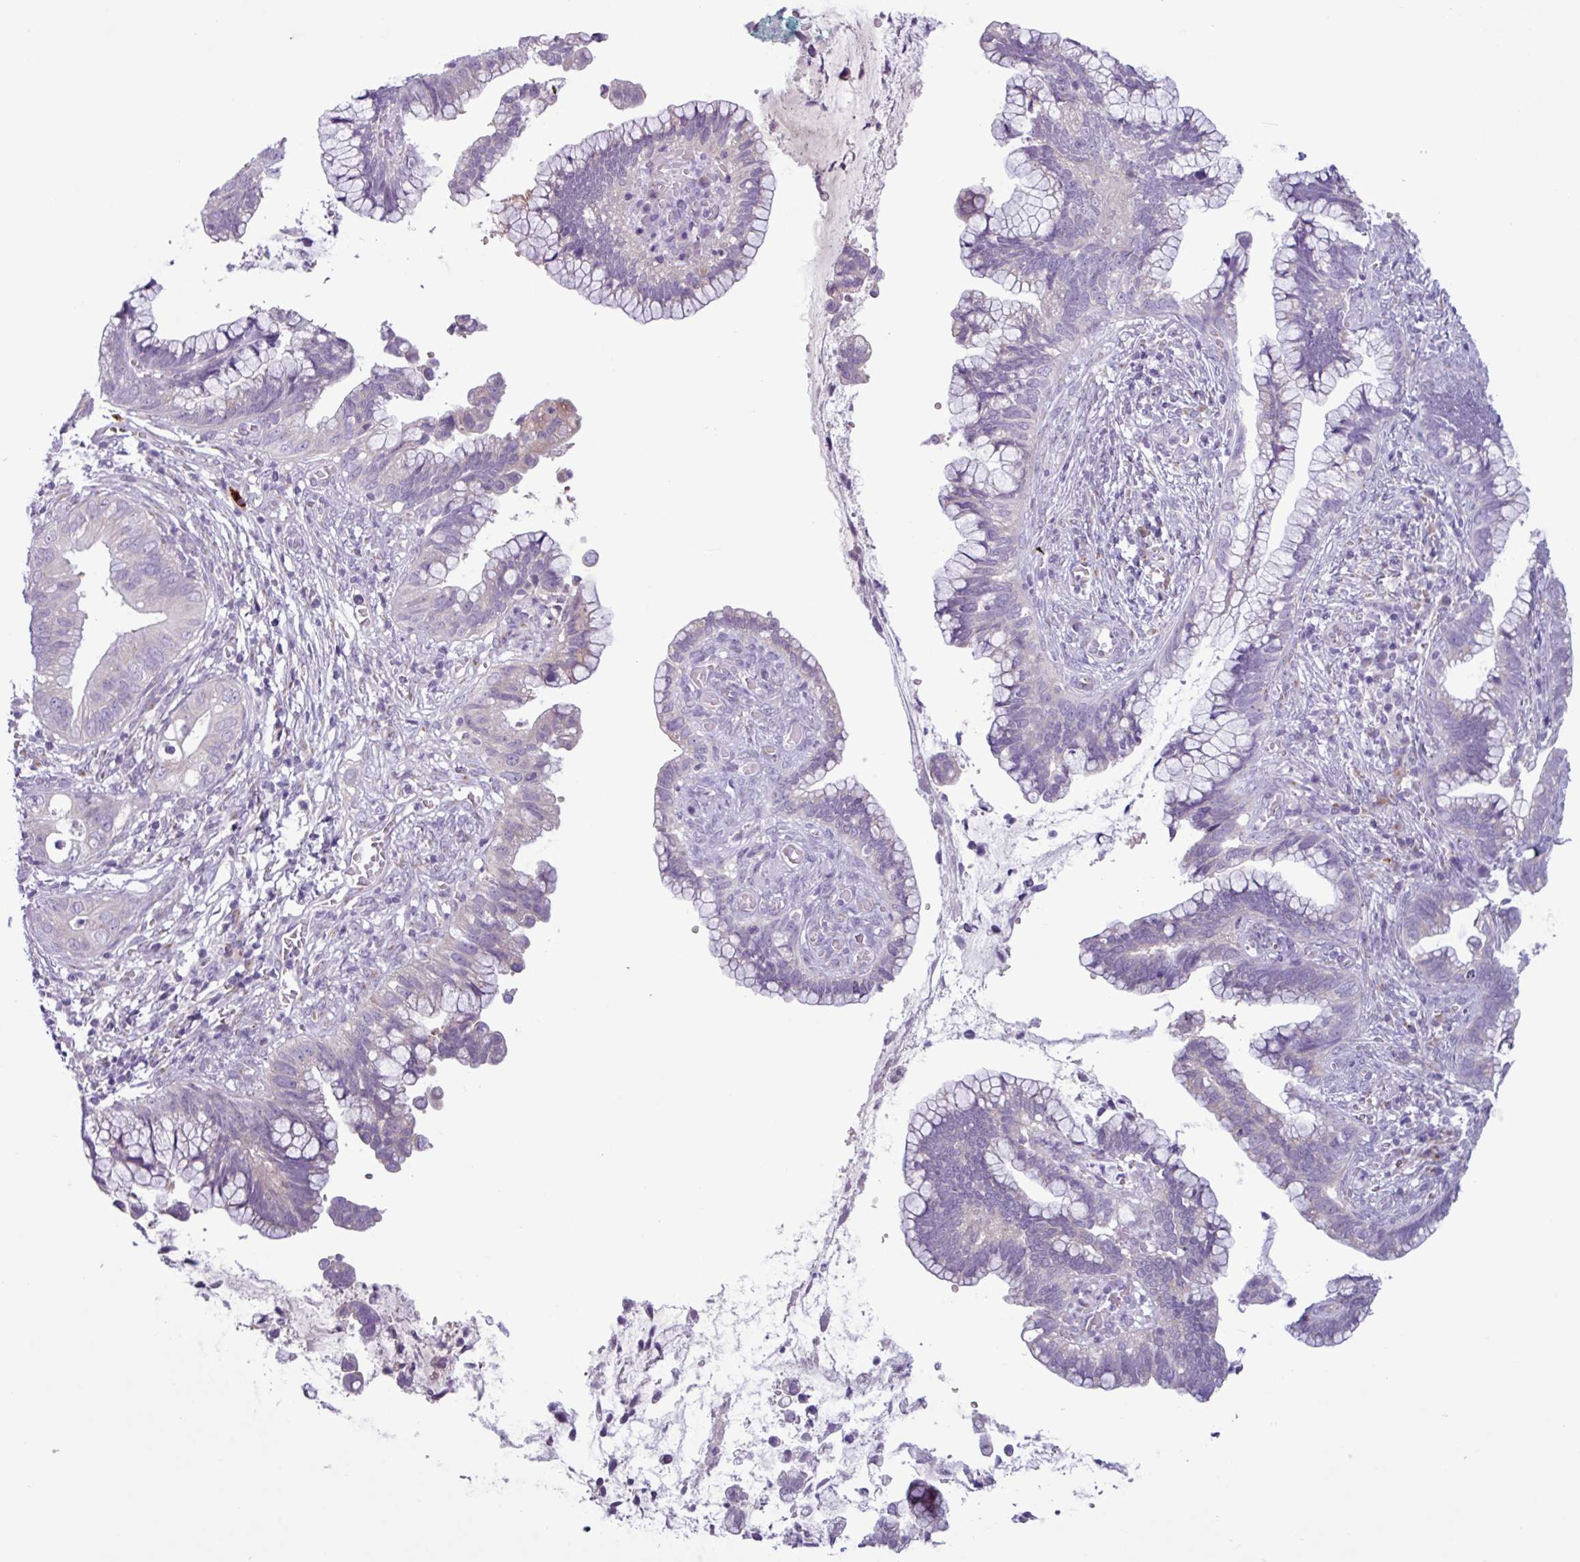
{"staining": {"intensity": "negative", "quantity": "none", "location": "none"}, "tissue": "cervical cancer", "cell_type": "Tumor cells", "image_type": "cancer", "snomed": [{"axis": "morphology", "description": "Adenocarcinoma, NOS"}, {"axis": "topography", "description": "Cervix"}], "caption": "Human cervical adenocarcinoma stained for a protein using immunohistochemistry reveals no positivity in tumor cells.", "gene": "STIMATE", "patient": {"sex": "female", "age": 44}}